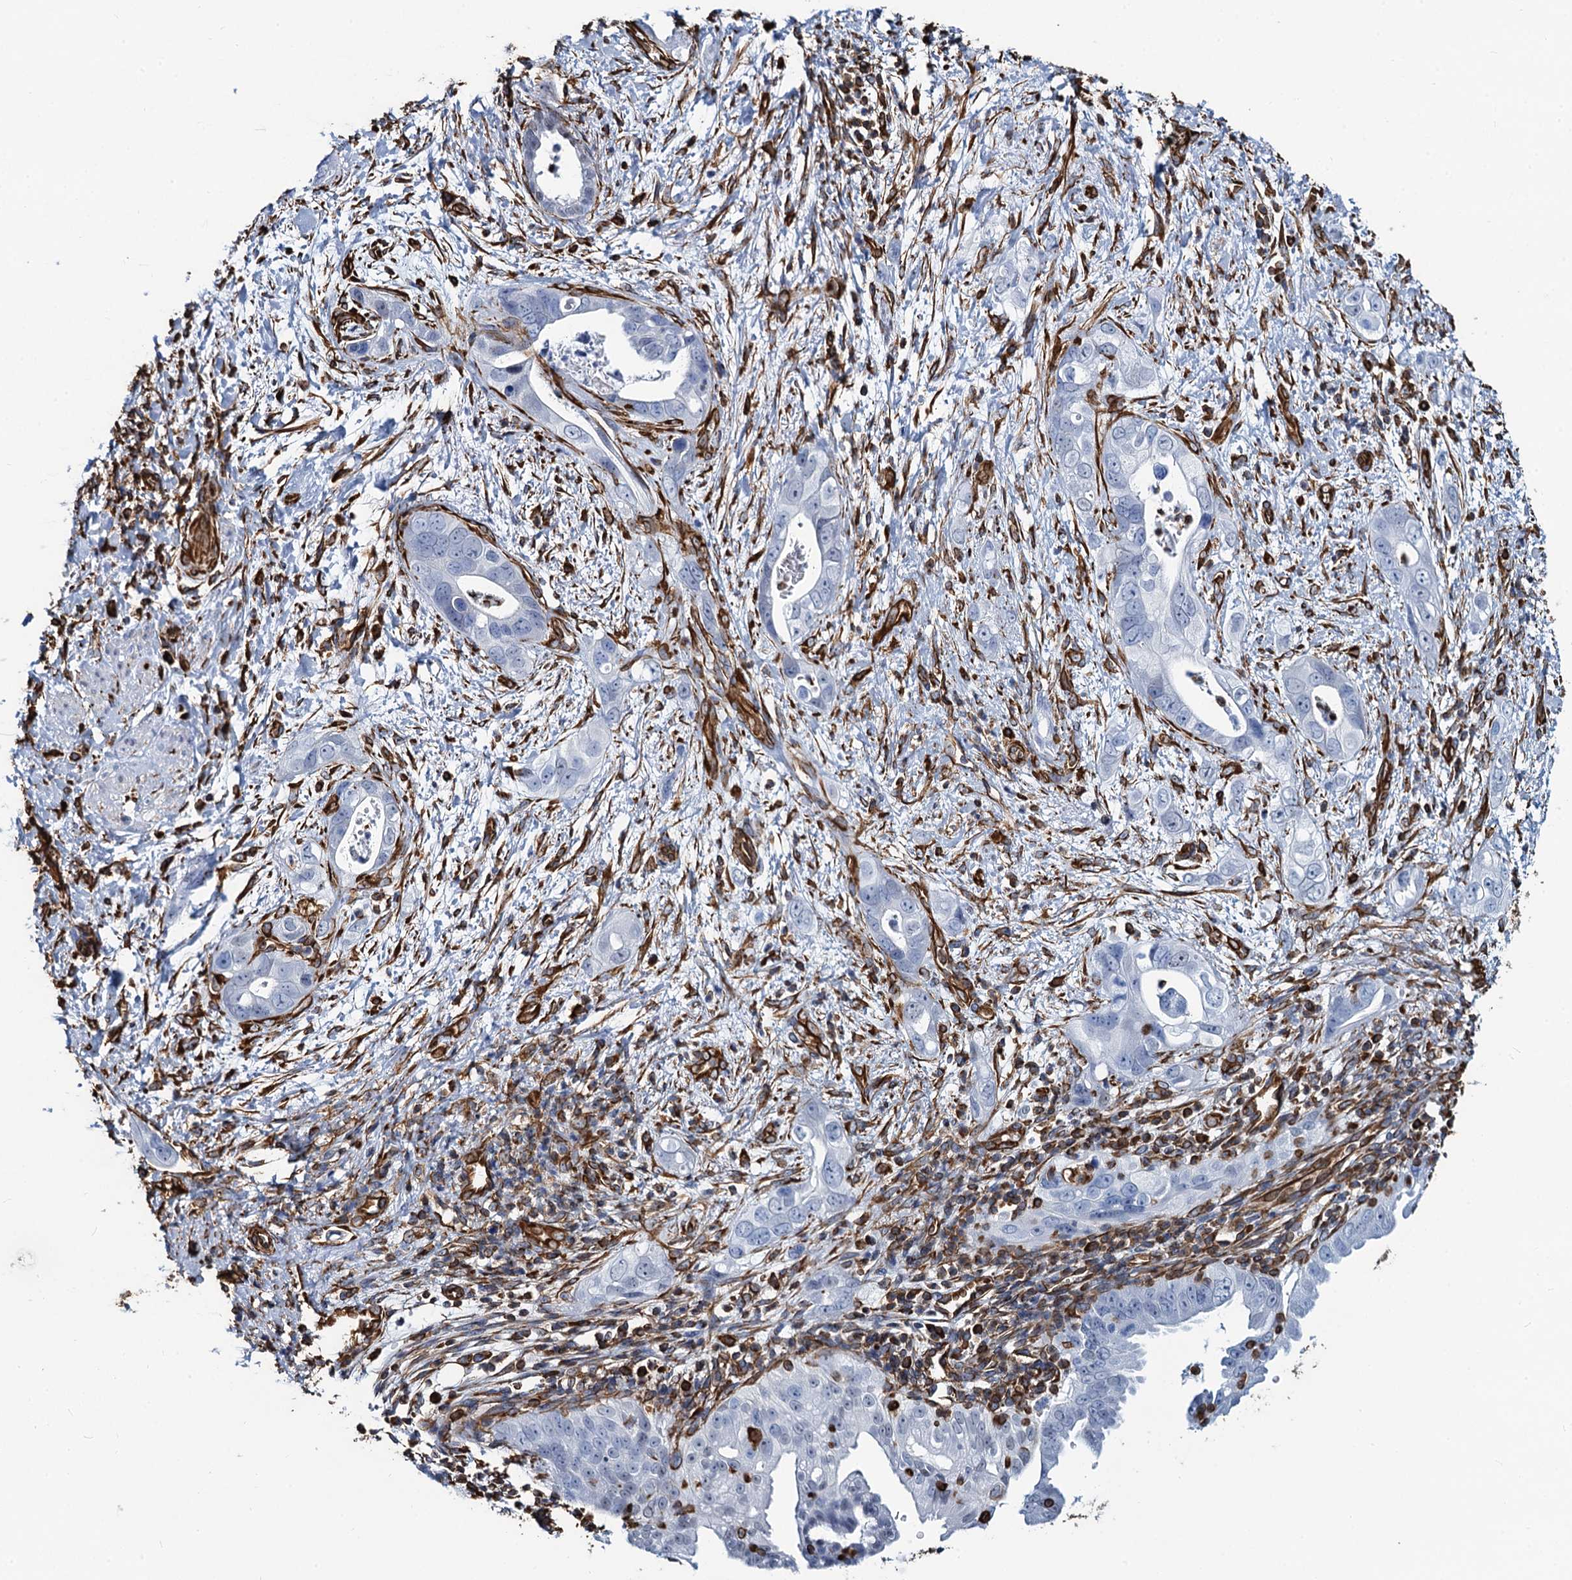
{"staining": {"intensity": "negative", "quantity": "none", "location": "none"}, "tissue": "pancreatic cancer", "cell_type": "Tumor cells", "image_type": "cancer", "snomed": [{"axis": "morphology", "description": "Adenocarcinoma, NOS"}, {"axis": "topography", "description": "Pancreas"}], "caption": "Protein analysis of adenocarcinoma (pancreatic) exhibits no significant staining in tumor cells. The staining is performed using DAB brown chromogen with nuclei counter-stained in using hematoxylin.", "gene": "PGM2", "patient": {"sex": "female", "age": 78}}